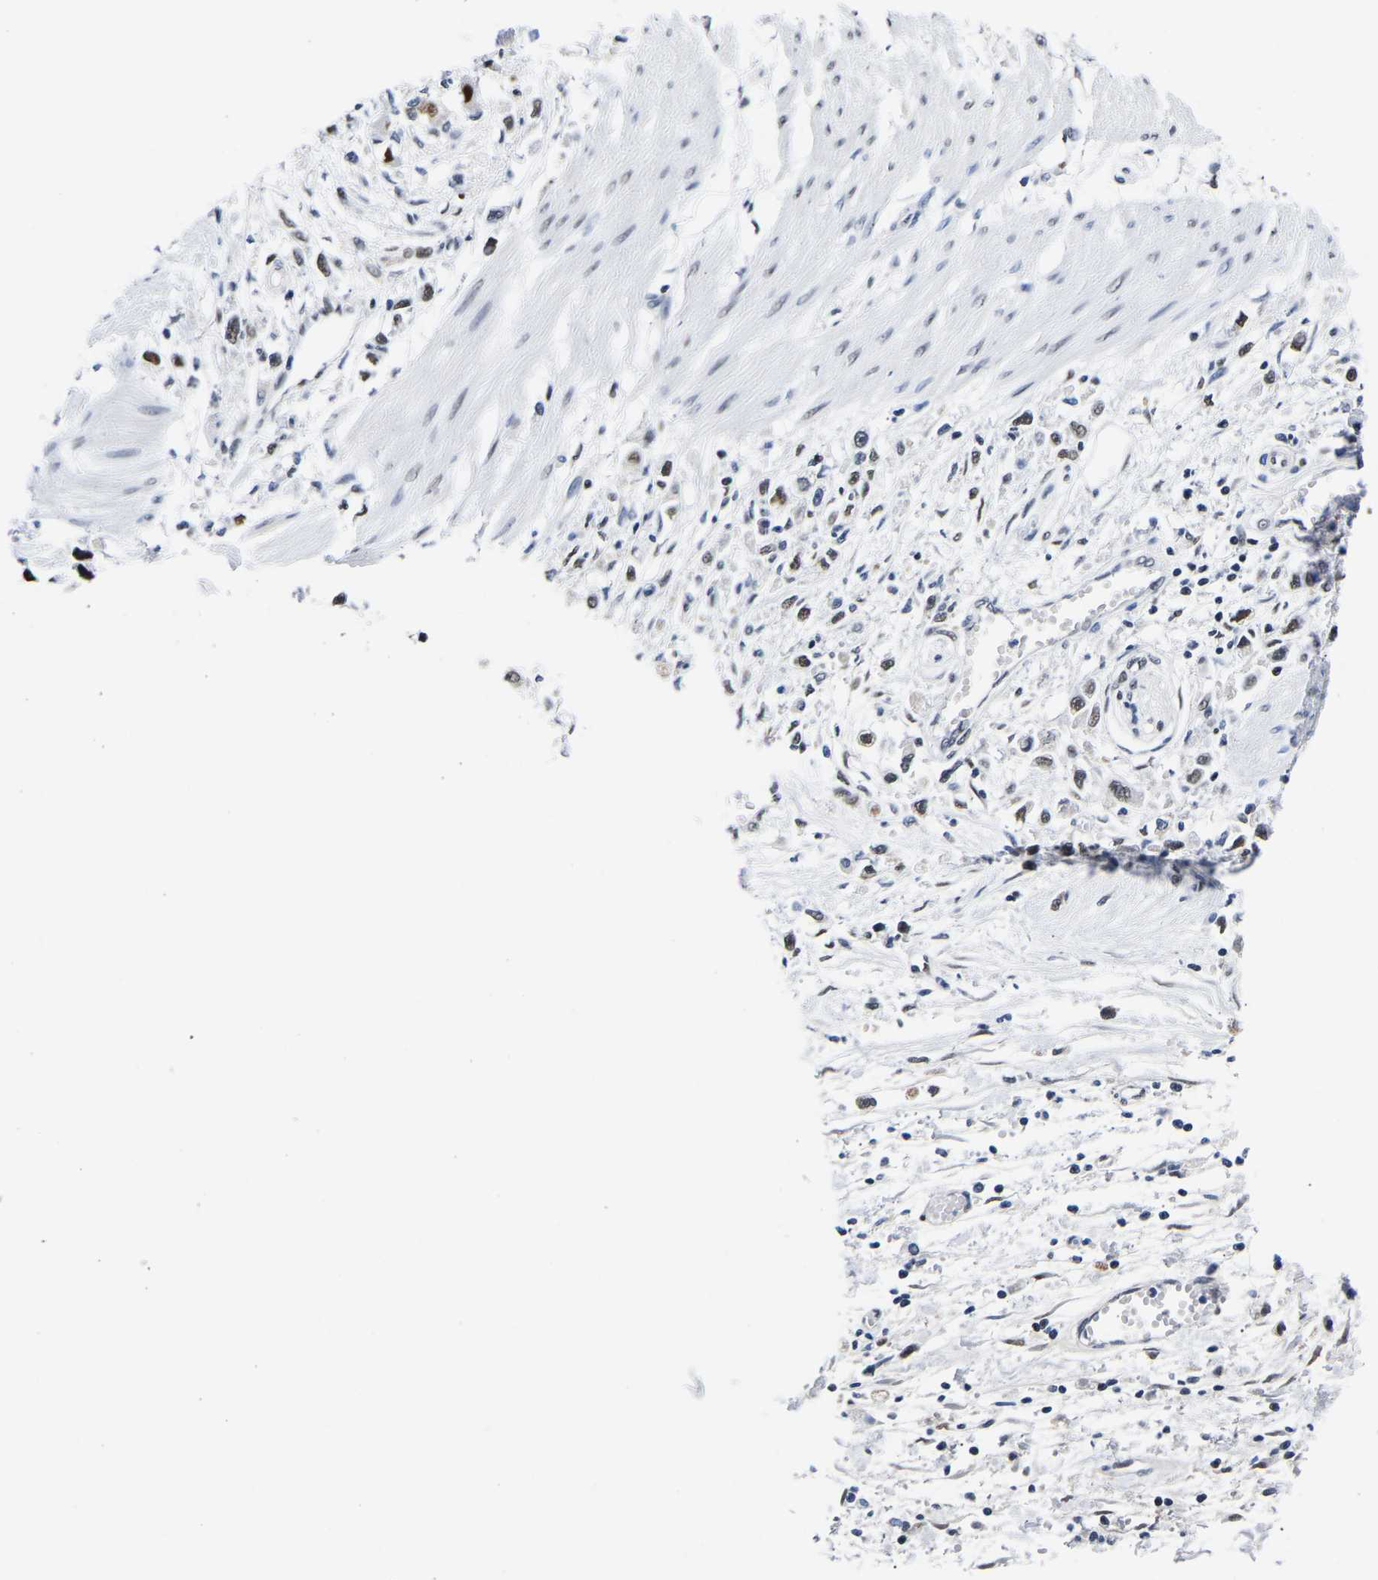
{"staining": {"intensity": "moderate", "quantity": ">75%", "location": "nuclear"}, "tissue": "stomach cancer", "cell_type": "Tumor cells", "image_type": "cancer", "snomed": [{"axis": "morphology", "description": "Adenocarcinoma, NOS"}, {"axis": "topography", "description": "Stomach"}], "caption": "Immunohistochemical staining of human stomach adenocarcinoma reveals medium levels of moderate nuclear protein expression in about >75% of tumor cells.", "gene": "PTRHD1", "patient": {"sex": "female", "age": 59}}